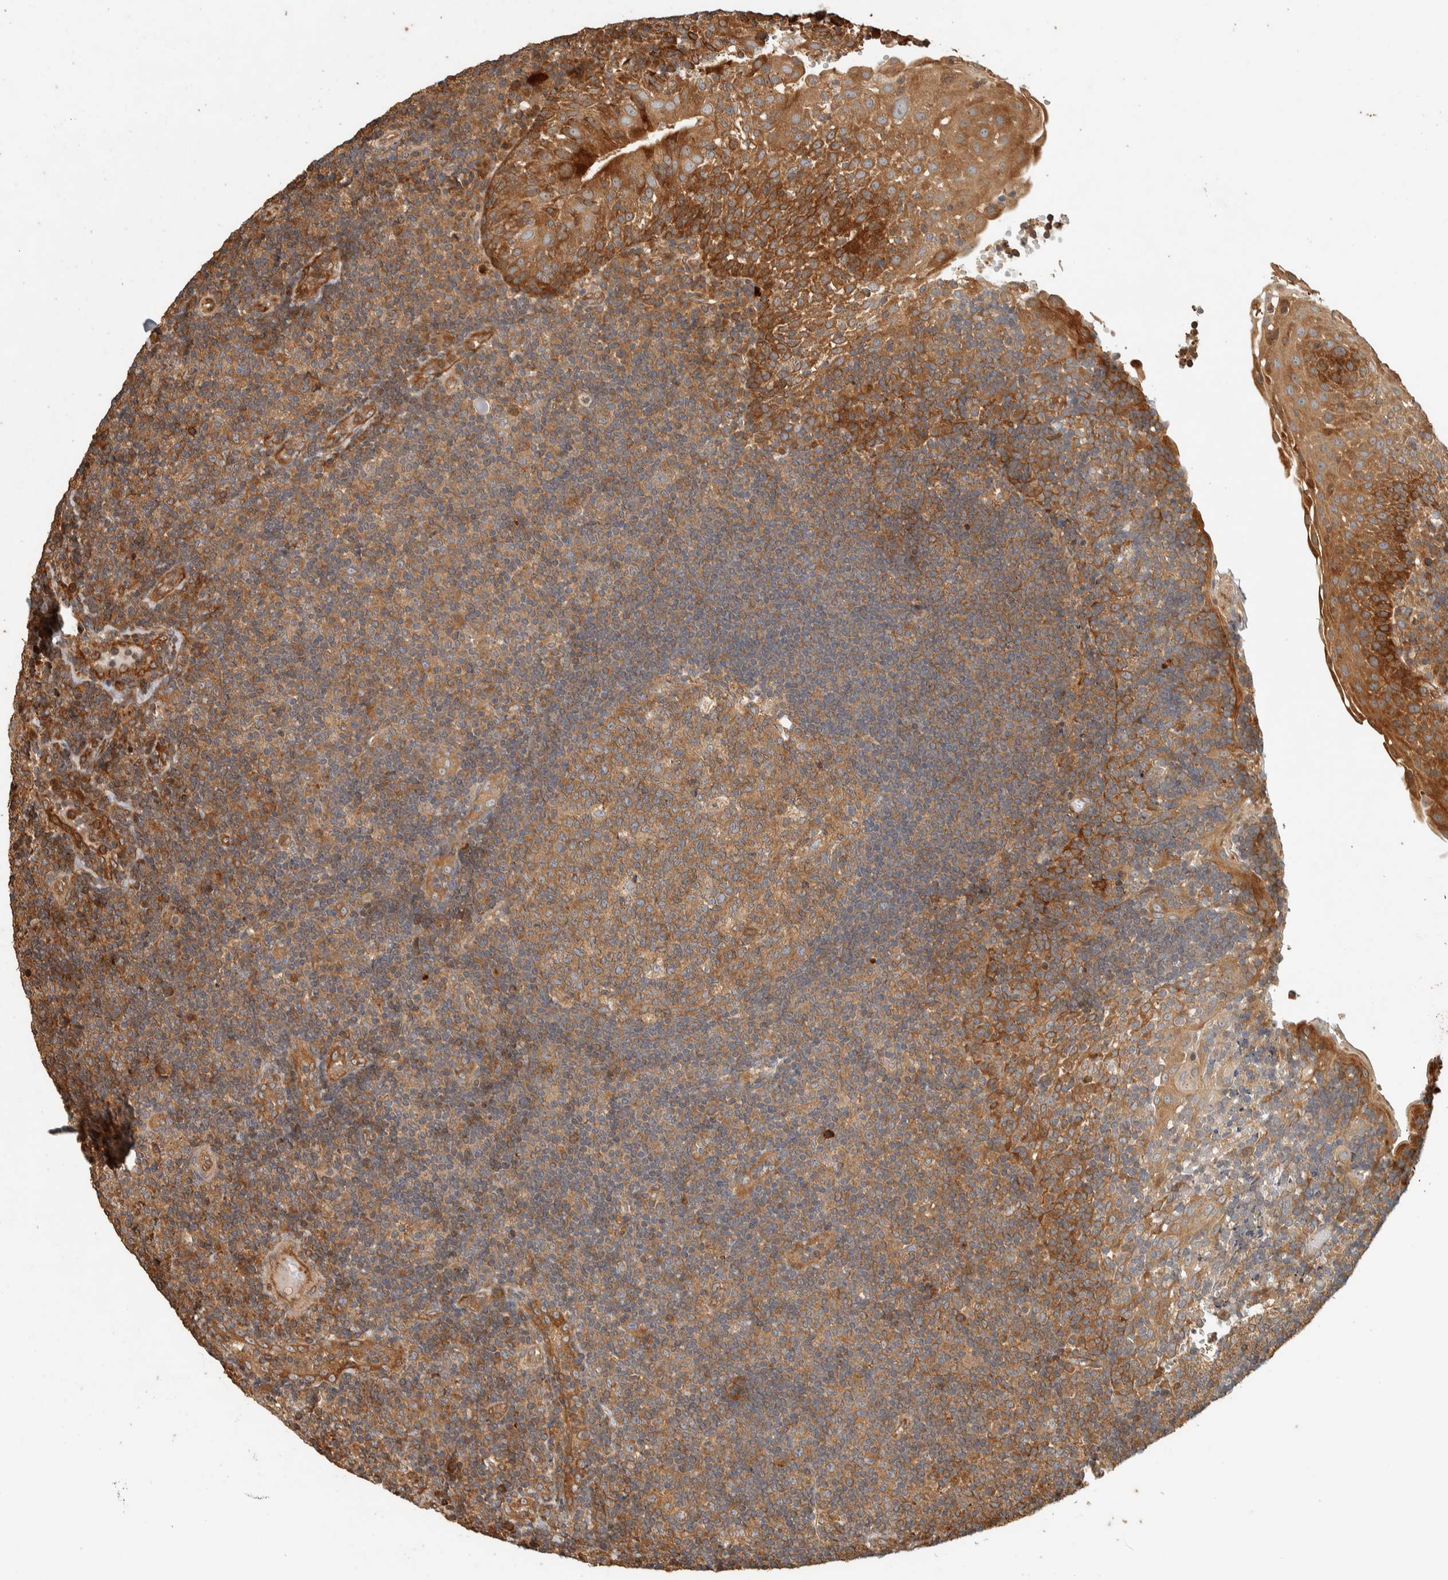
{"staining": {"intensity": "moderate", "quantity": ">75%", "location": "cytoplasmic/membranous"}, "tissue": "tonsil", "cell_type": "Germinal center cells", "image_type": "normal", "snomed": [{"axis": "morphology", "description": "Normal tissue, NOS"}, {"axis": "topography", "description": "Tonsil"}], "caption": "Moderate cytoplasmic/membranous expression for a protein is appreciated in approximately >75% of germinal center cells of benign tonsil using immunohistochemistry.", "gene": "EXOC7", "patient": {"sex": "female", "age": 40}}